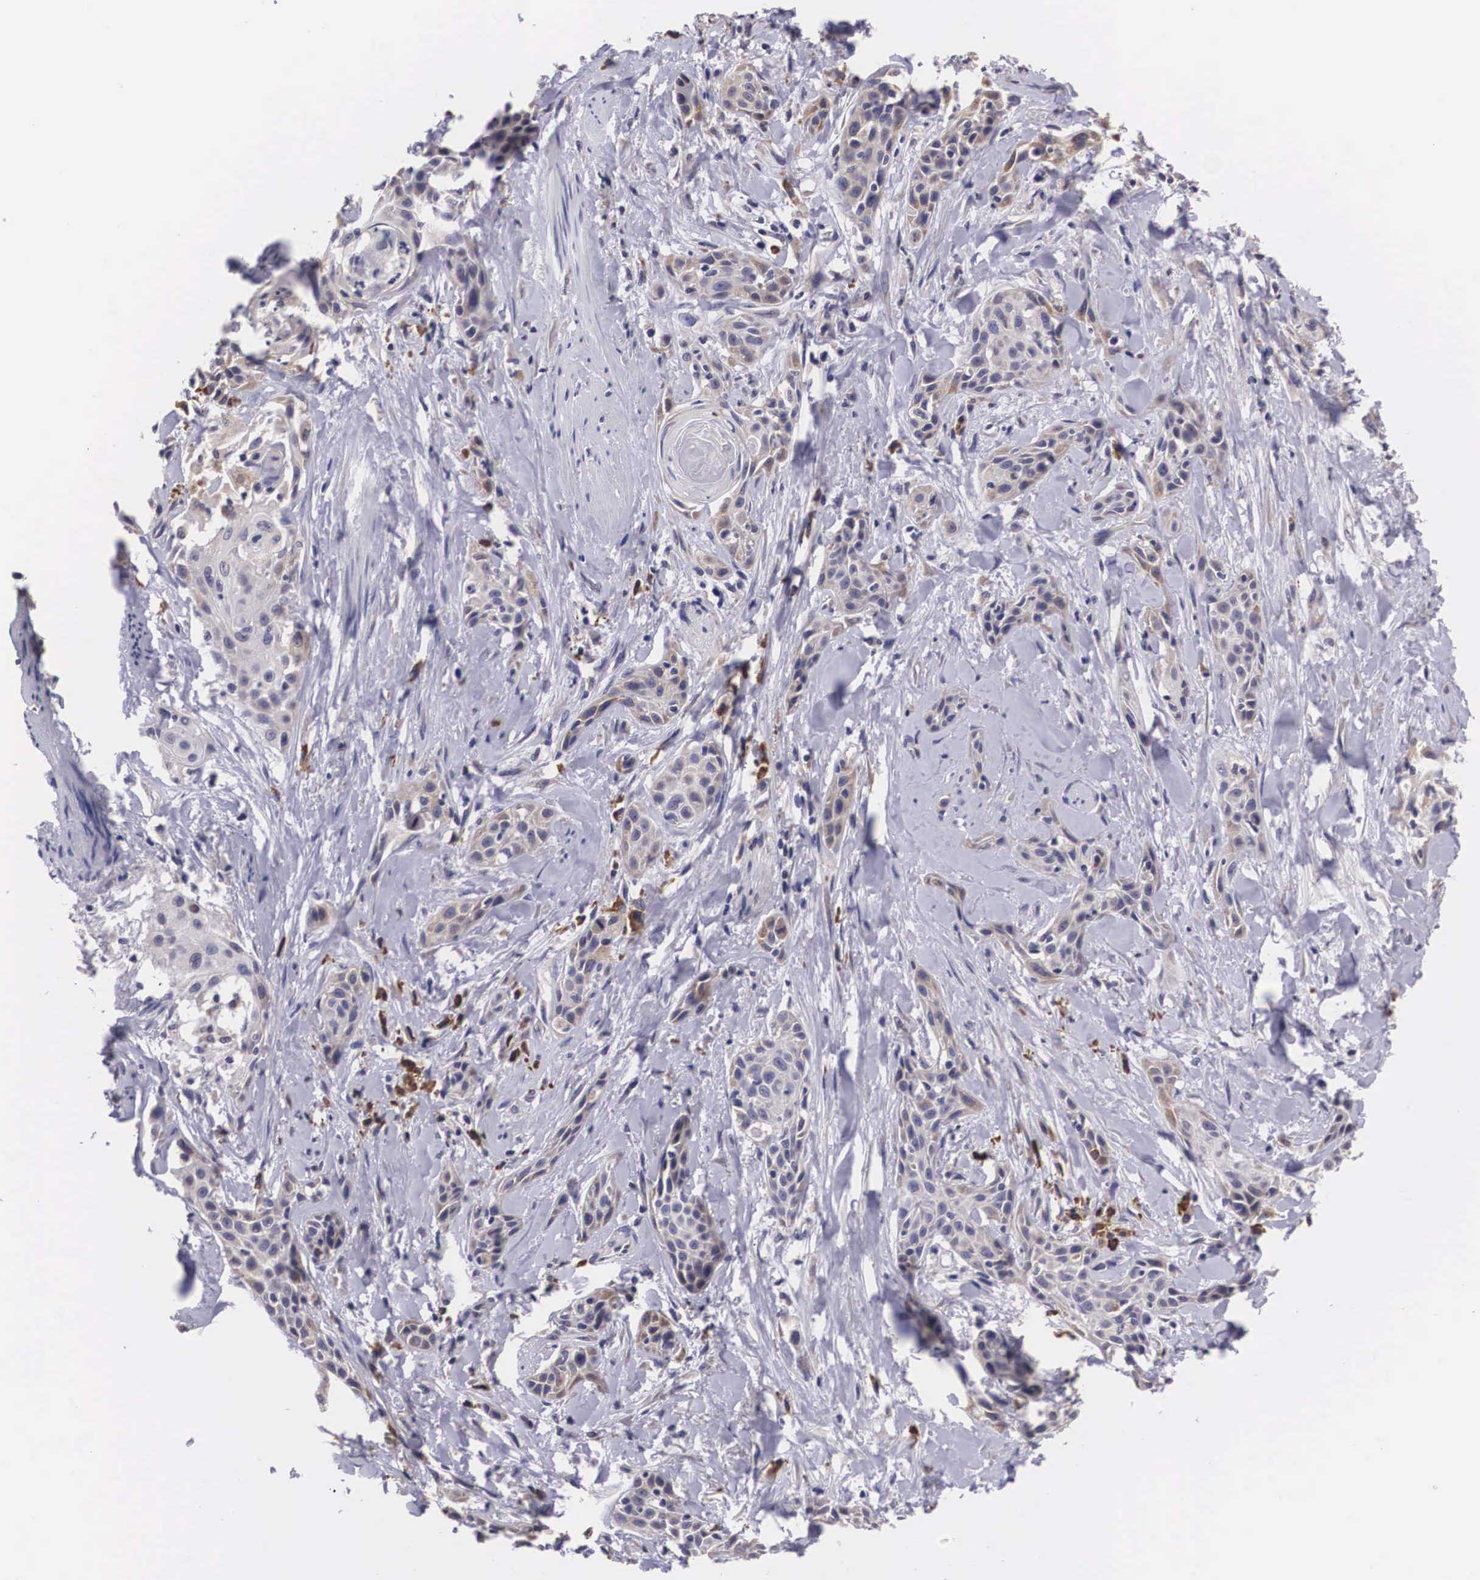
{"staining": {"intensity": "weak", "quantity": "25%-75%", "location": "cytoplasmic/membranous"}, "tissue": "skin cancer", "cell_type": "Tumor cells", "image_type": "cancer", "snomed": [{"axis": "morphology", "description": "Squamous cell carcinoma, NOS"}, {"axis": "topography", "description": "Skin"}, {"axis": "topography", "description": "Anal"}], "caption": "Protein expression analysis of skin cancer (squamous cell carcinoma) shows weak cytoplasmic/membranous positivity in approximately 25%-75% of tumor cells.", "gene": "CRELD2", "patient": {"sex": "male", "age": 64}}